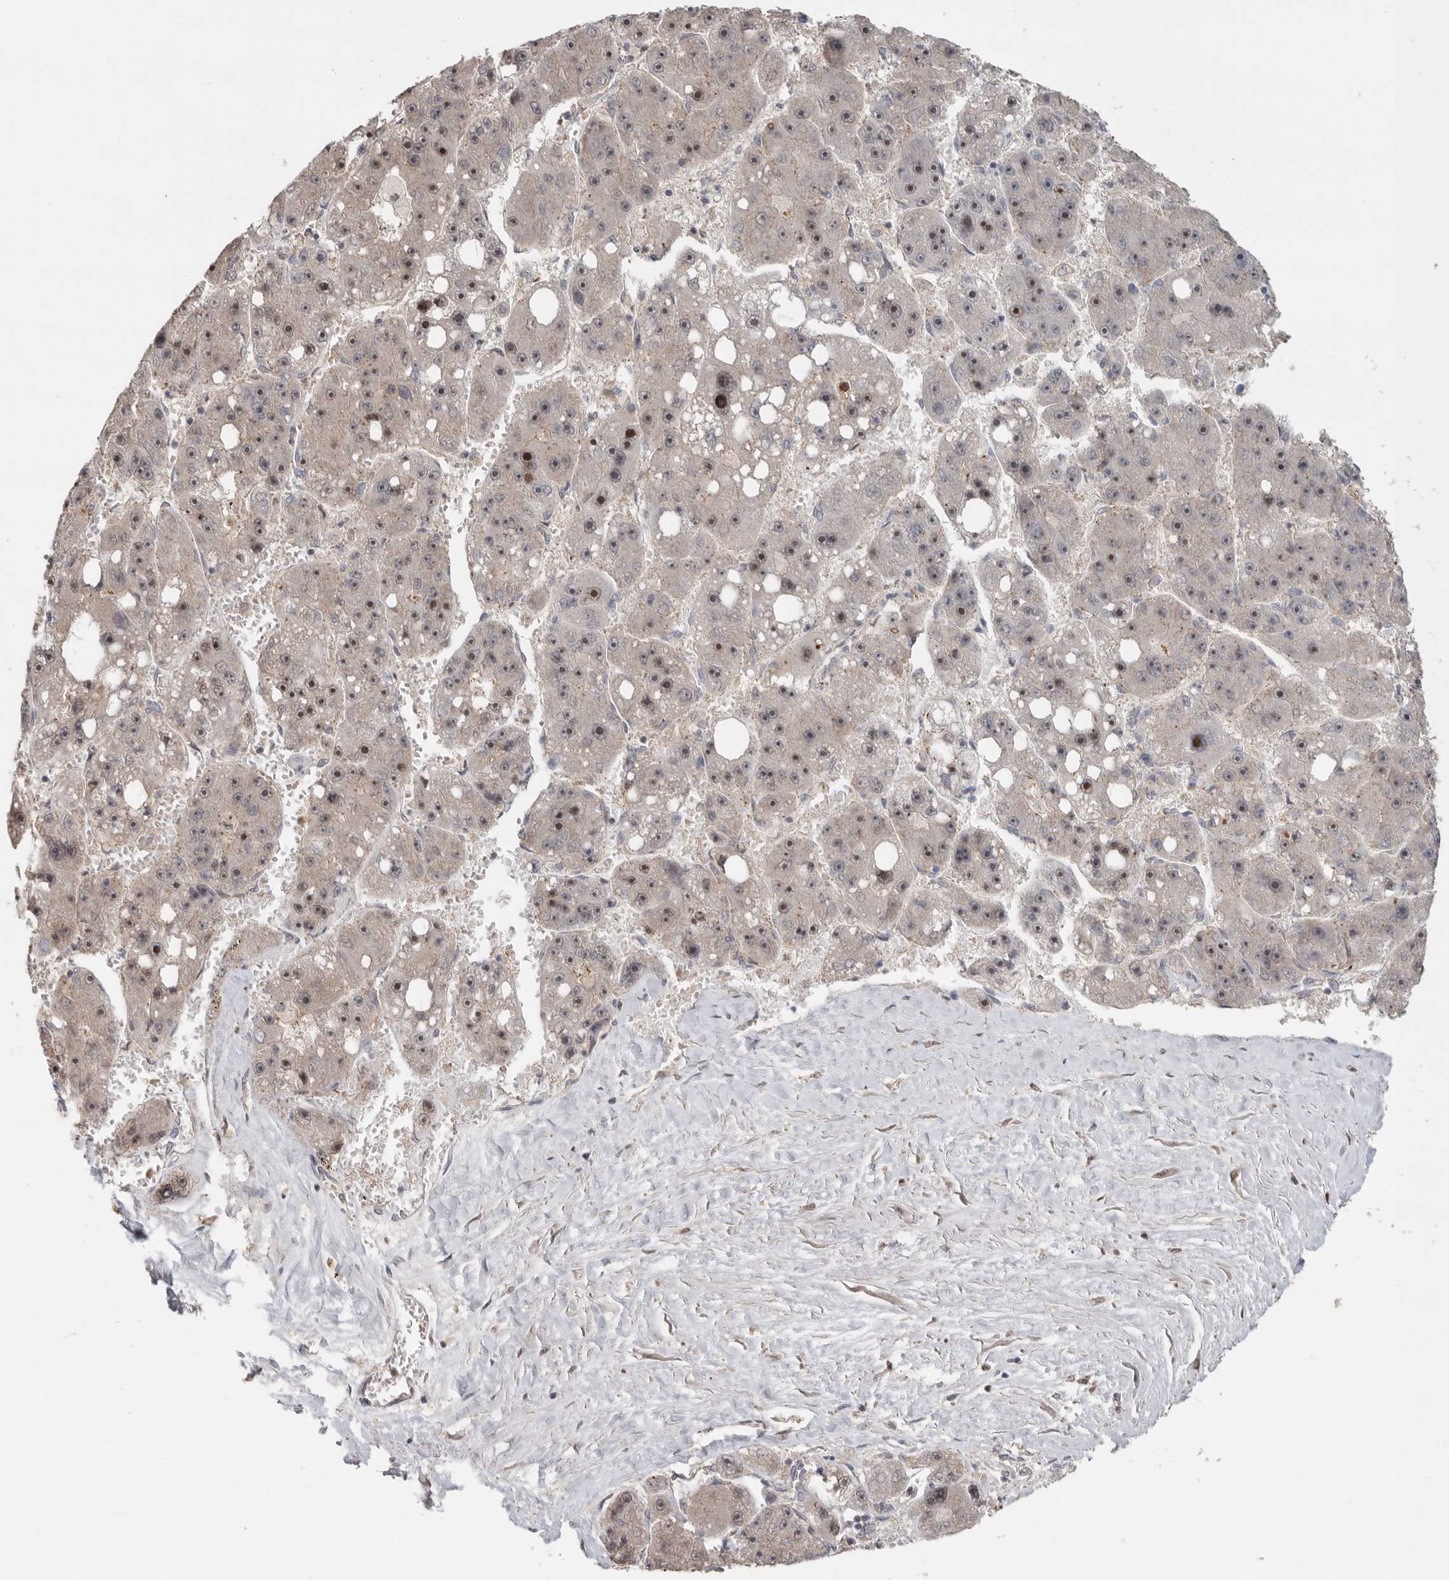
{"staining": {"intensity": "moderate", "quantity": "25%-75%", "location": "nuclear"}, "tissue": "liver cancer", "cell_type": "Tumor cells", "image_type": "cancer", "snomed": [{"axis": "morphology", "description": "Carcinoma, Hepatocellular, NOS"}, {"axis": "topography", "description": "Liver"}], "caption": "Liver cancer was stained to show a protein in brown. There is medium levels of moderate nuclear staining in approximately 25%-75% of tumor cells.", "gene": "KLK5", "patient": {"sex": "female", "age": 61}}